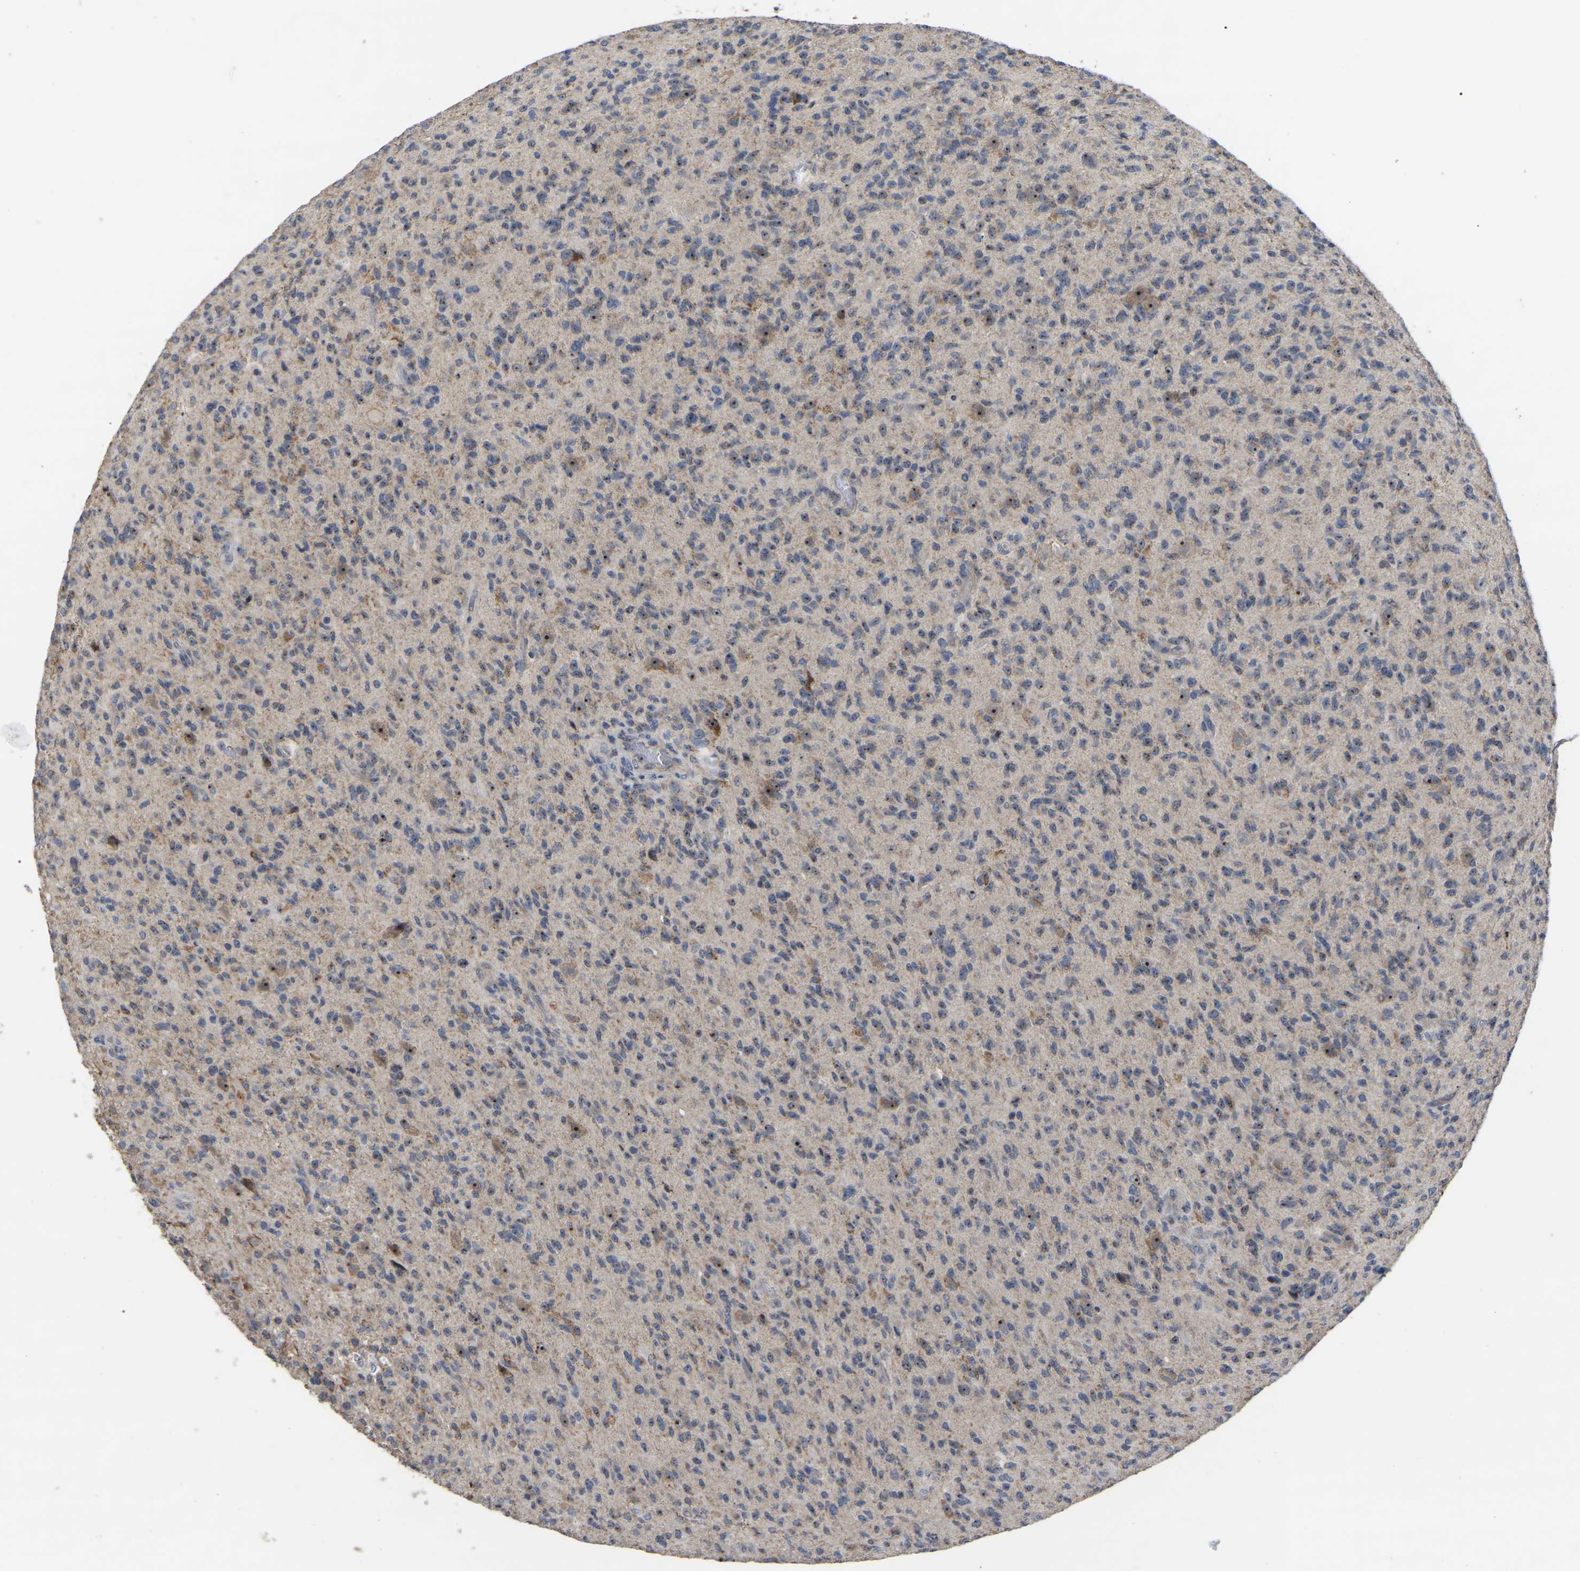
{"staining": {"intensity": "moderate", "quantity": "25%-75%", "location": "nuclear"}, "tissue": "glioma", "cell_type": "Tumor cells", "image_type": "cancer", "snomed": [{"axis": "morphology", "description": "Glioma, malignant, High grade"}, {"axis": "topography", "description": "Brain"}], "caption": "Human glioma stained for a protein (brown) shows moderate nuclear positive staining in about 25%-75% of tumor cells.", "gene": "NOP53", "patient": {"sex": "male", "age": 71}}